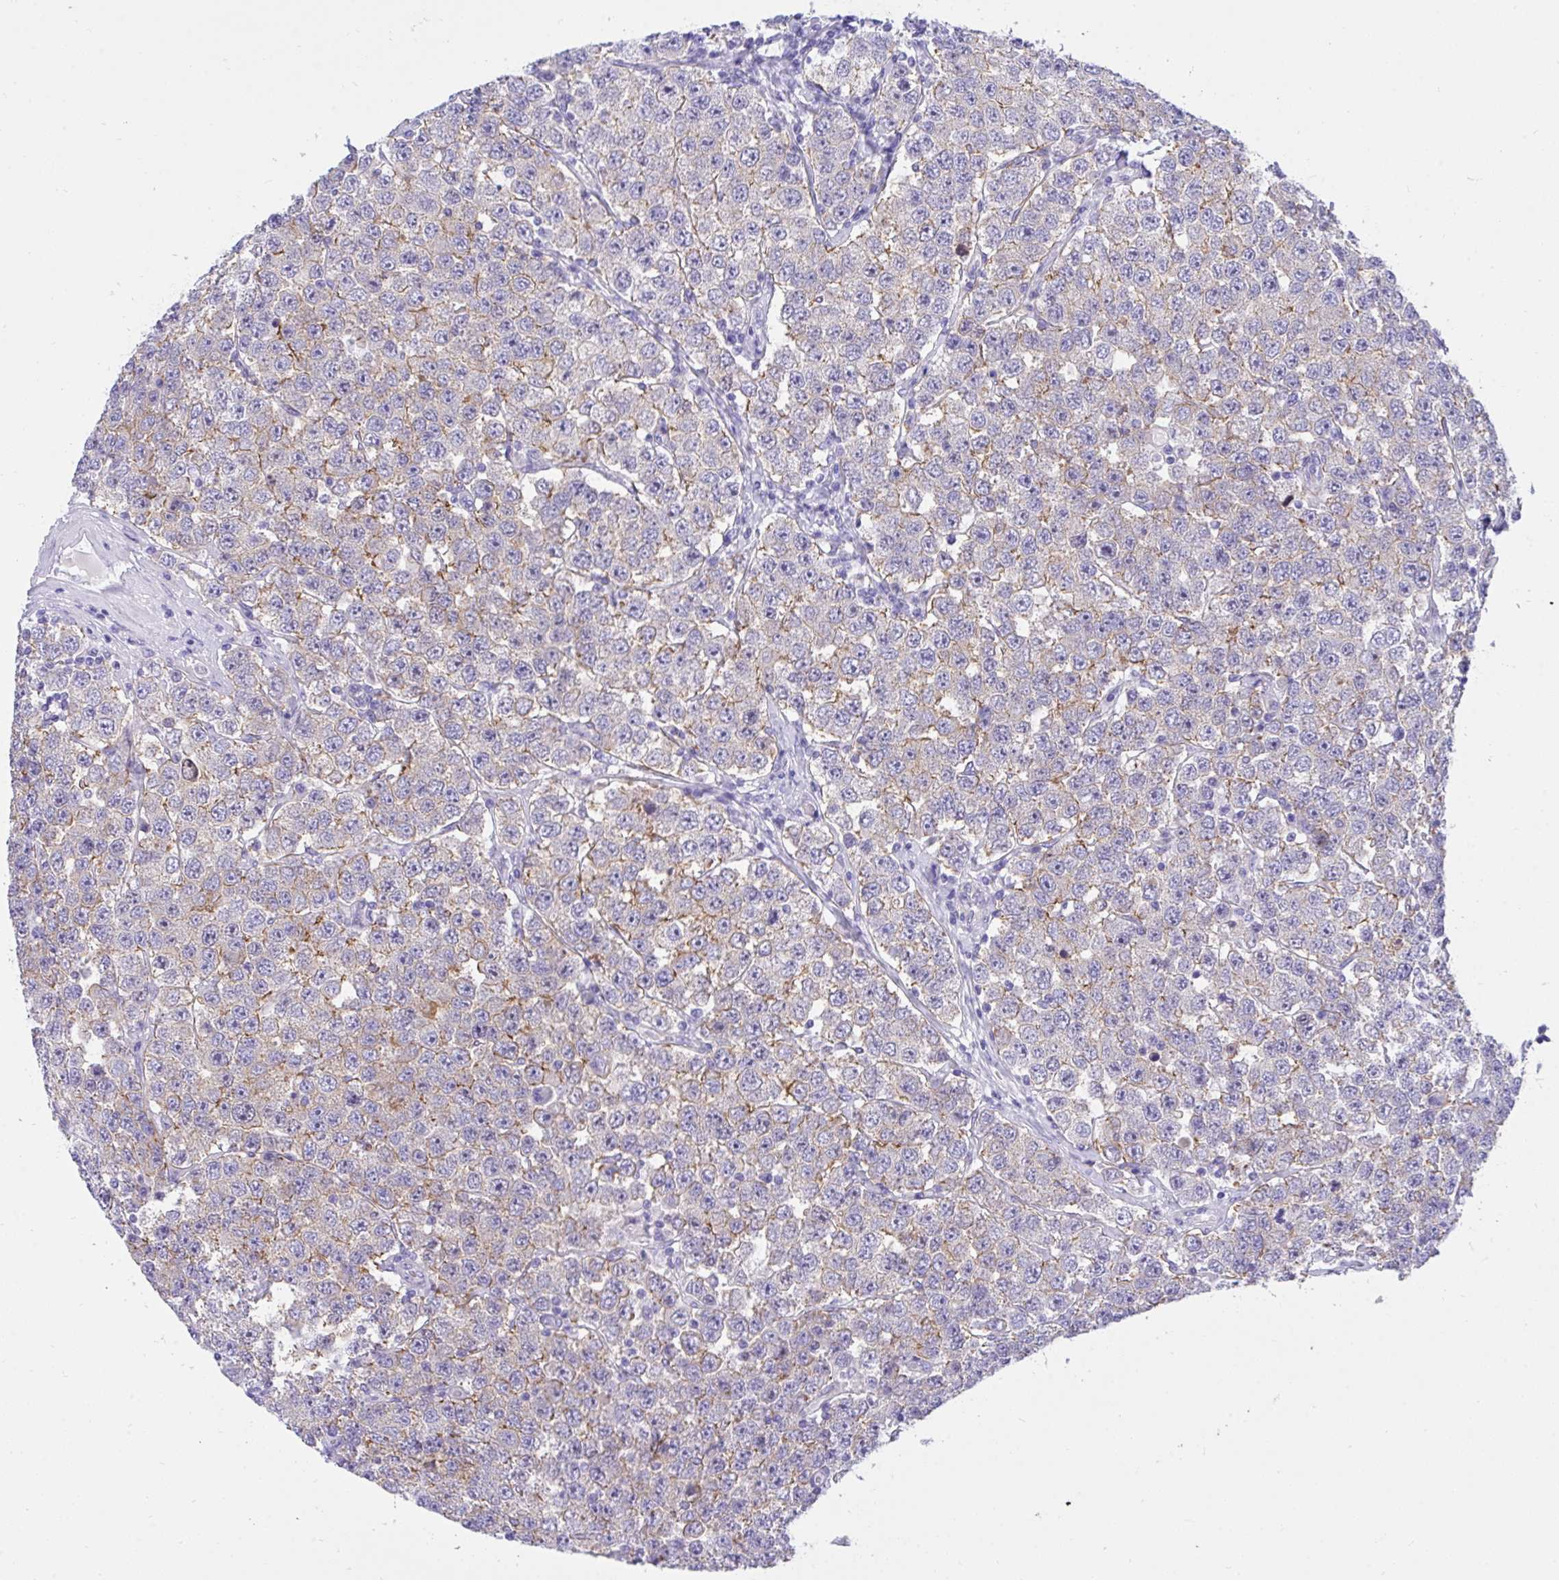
{"staining": {"intensity": "weak", "quantity": "<25%", "location": "cytoplasmic/membranous"}, "tissue": "testis cancer", "cell_type": "Tumor cells", "image_type": "cancer", "snomed": [{"axis": "morphology", "description": "Seminoma, NOS"}, {"axis": "topography", "description": "Testis"}], "caption": "Image shows no significant protein positivity in tumor cells of seminoma (testis). (DAB immunohistochemistry with hematoxylin counter stain).", "gene": "TLN2", "patient": {"sex": "male", "age": 28}}